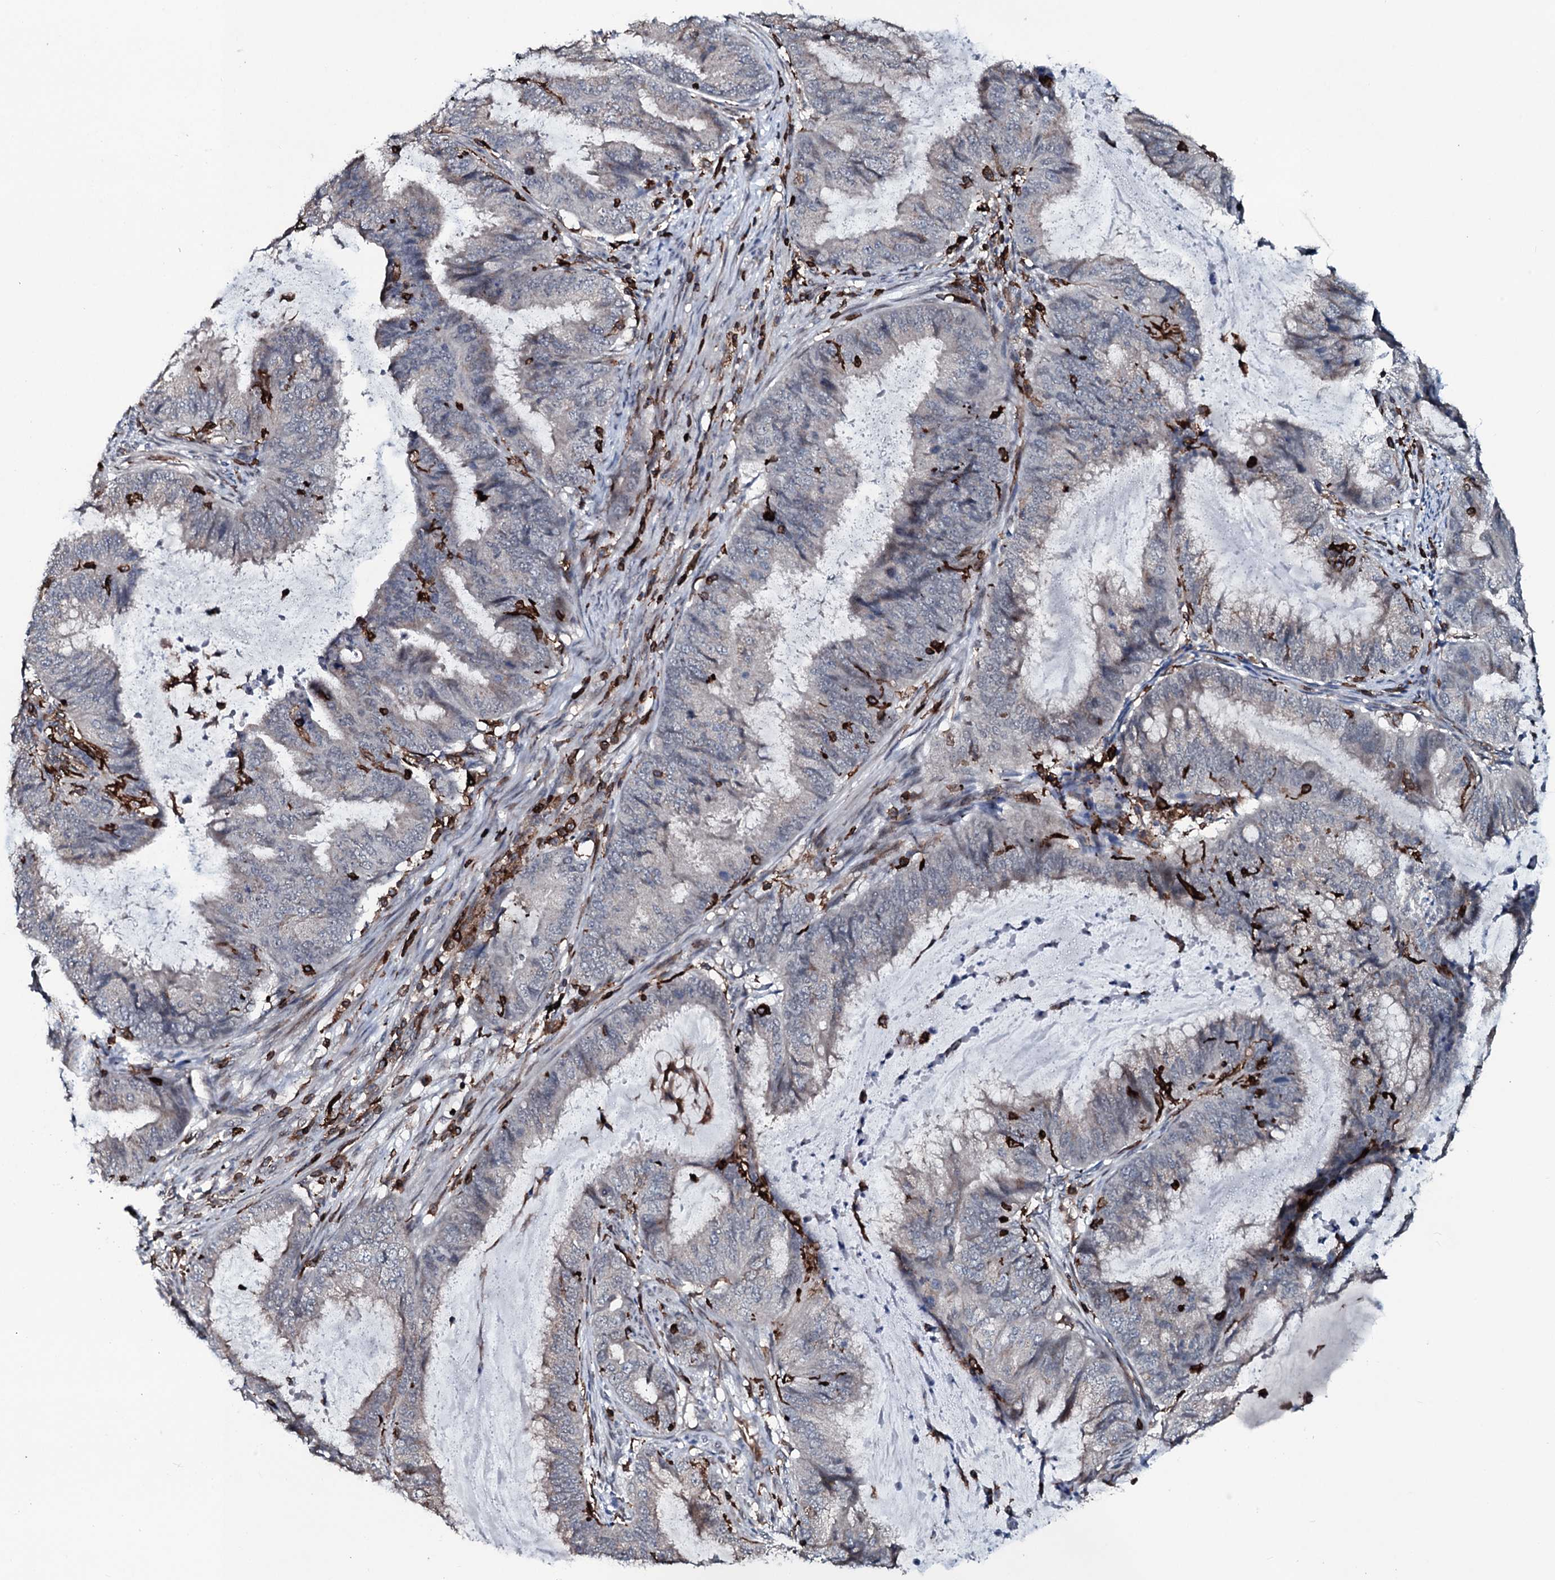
{"staining": {"intensity": "negative", "quantity": "none", "location": "none"}, "tissue": "endometrial cancer", "cell_type": "Tumor cells", "image_type": "cancer", "snomed": [{"axis": "morphology", "description": "Adenocarcinoma, NOS"}, {"axis": "topography", "description": "Endometrium"}], "caption": "DAB immunohistochemical staining of endometrial adenocarcinoma displays no significant expression in tumor cells.", "gene": "OGFOD2", "patient": {"sex": "female", "age": 81}}